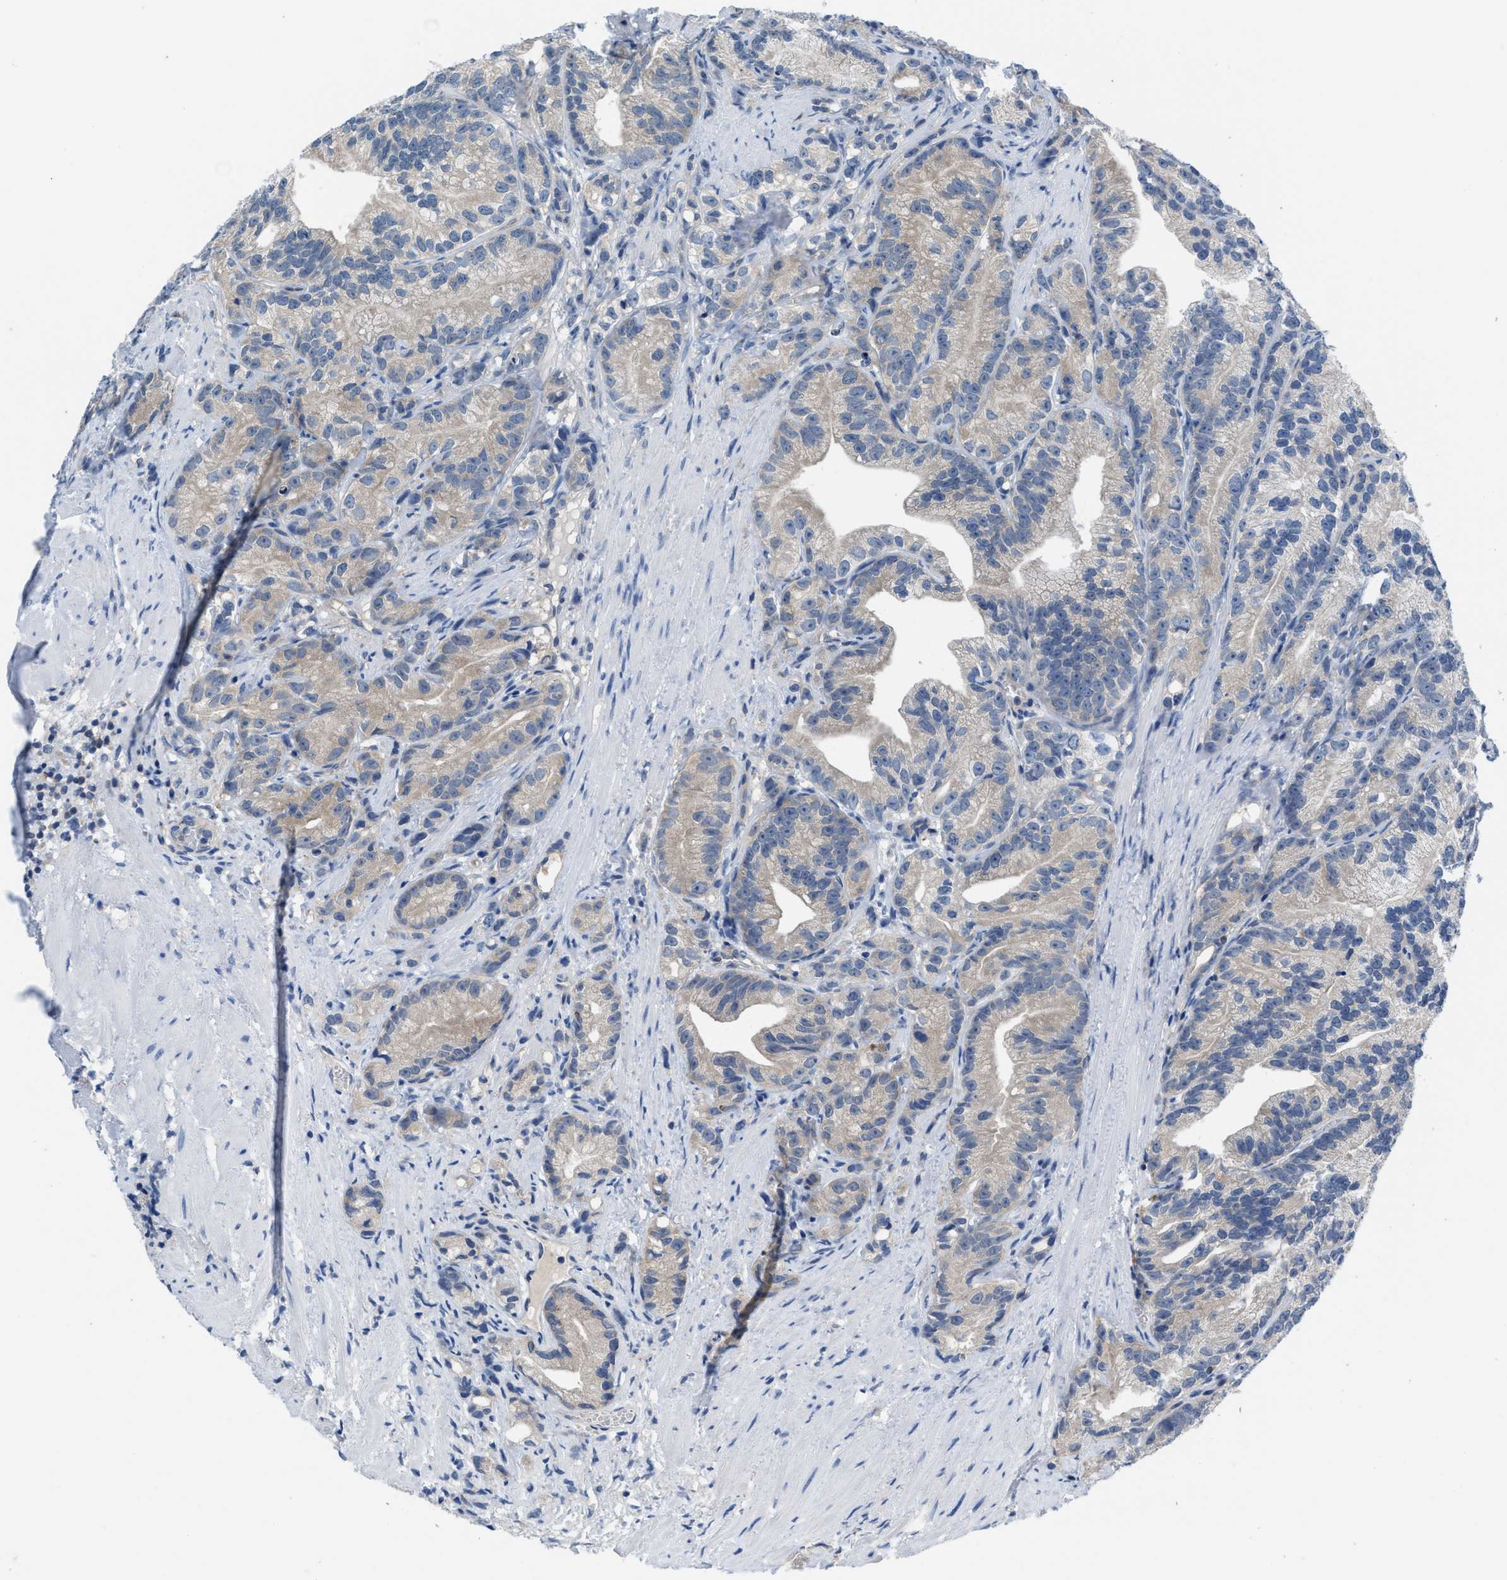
{"staining": {"intensity": "negative", "quantity": "none", "location": "none"}, "tissue": "prostate cancer", "cell_type": "Tumor cells", "image_type": "cancer", "snomed": [{"axis": "morphology", "description": "Adenocarcinoma, Low grade"}, {"axis": "topography", "description": "Prostate"}], "caption": "Prostate cancer stained for a protein using immunohistochemistry (IHC) displays no staining tumor cells.", "gene": "NUDT5", "patient": {"sex": "male", "age": 89}}